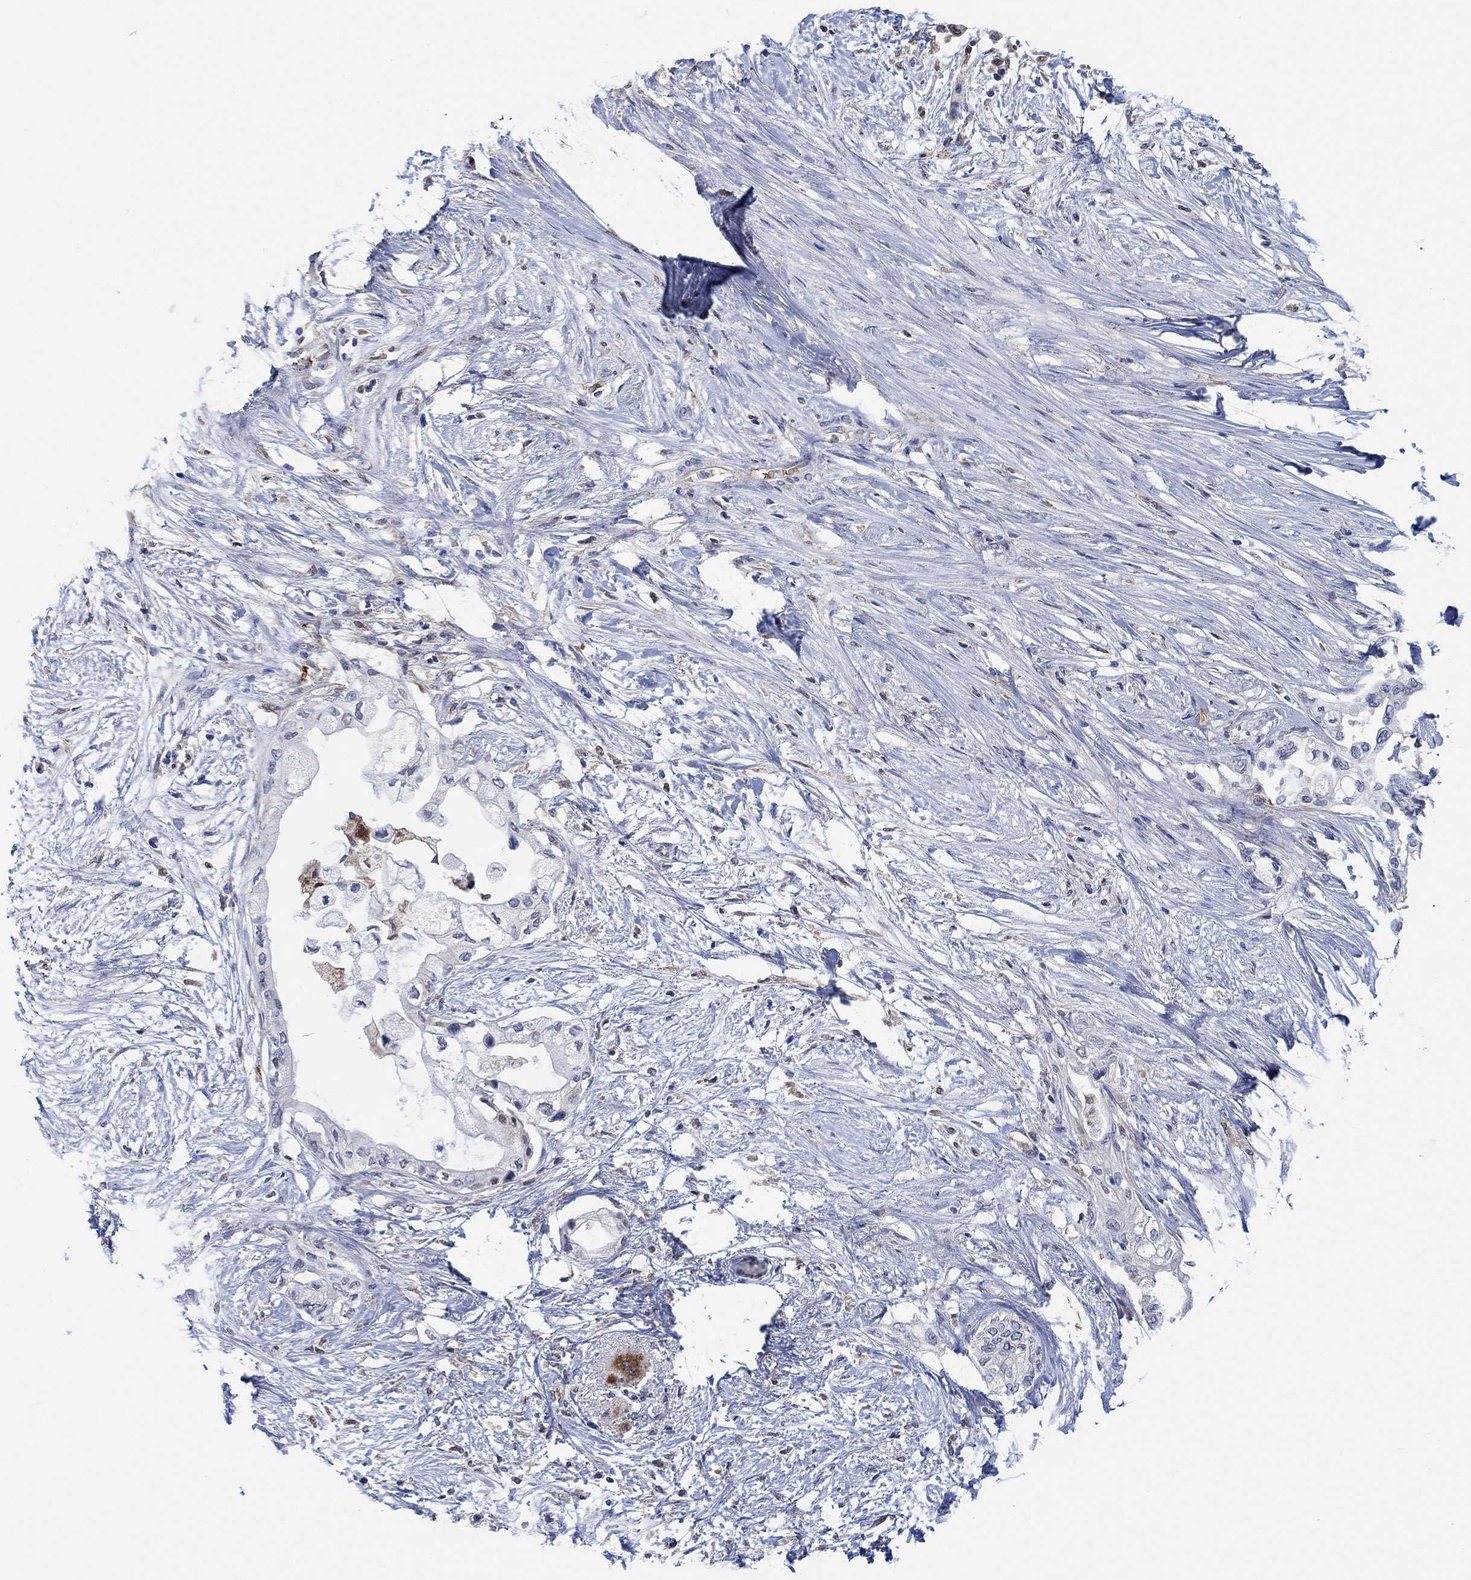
{"staining": {"intensity": "weak", "quantity": "25%-75%", "location": "cytoplasmic/membranous"}, "tissue": "pancreatic cancer", "cell_type": "Tumor cells", "image_type": "cancer", "snomed": [{"axis": "morphology", "description": "Normal tissue, NOS"}, {"axis": "morphology", "description": "Adenocarcinoma, NOS"}, {"axis": "topography", "description": "Pancreas"}, {"axis": "topography", "description": "Duodenum"}], "caption": "Human adenocarcinoma (pancreatic) stained with a protein marker shows weak staining in tumor cells.", "gene": "MPP1", "patient": {"sex": "female", "age": 60}}